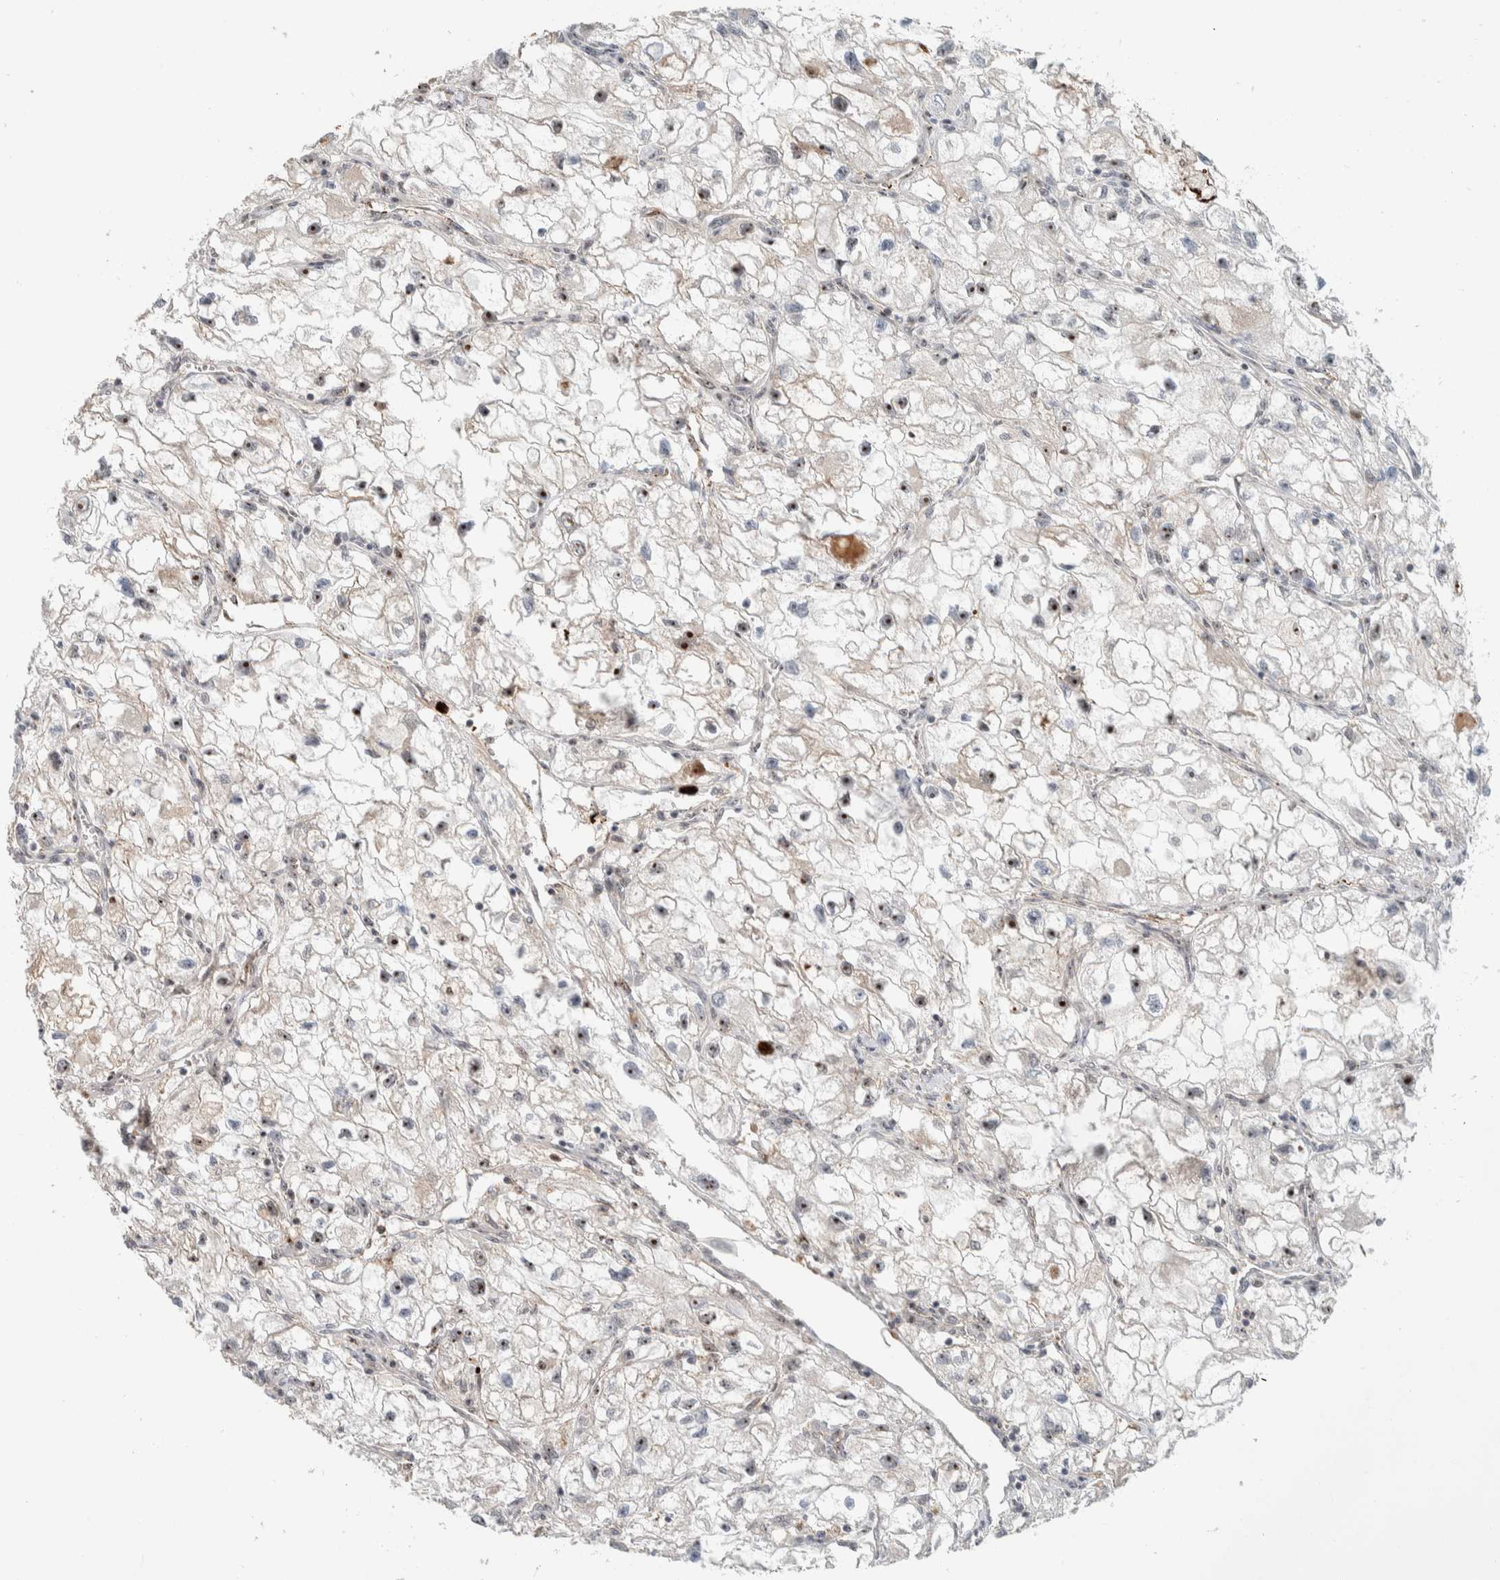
{"staining": {"intensity": "moderate", "quantity": "25%-75%", "location": "cytoplasmic/membranous,nuclear"}, "tissue": "renal cancer", "cell_type": "Tumor cells", "image_type": "cancer", "snomed": [{"axis": "morphology", "description": "Adenocarcinoma, NOS"}, {"axis": "topography", "description": "Kidney"}], "caption": "Renal cancer (adenocarcinoma) stained for a protein (brown) exhibits moderate cytoplasmic/membranous and nuclear positive expression in about 25%-75% of tumor cells.", "gene": "ZFP91", "patient": {"sex": "female", "age": 70}}